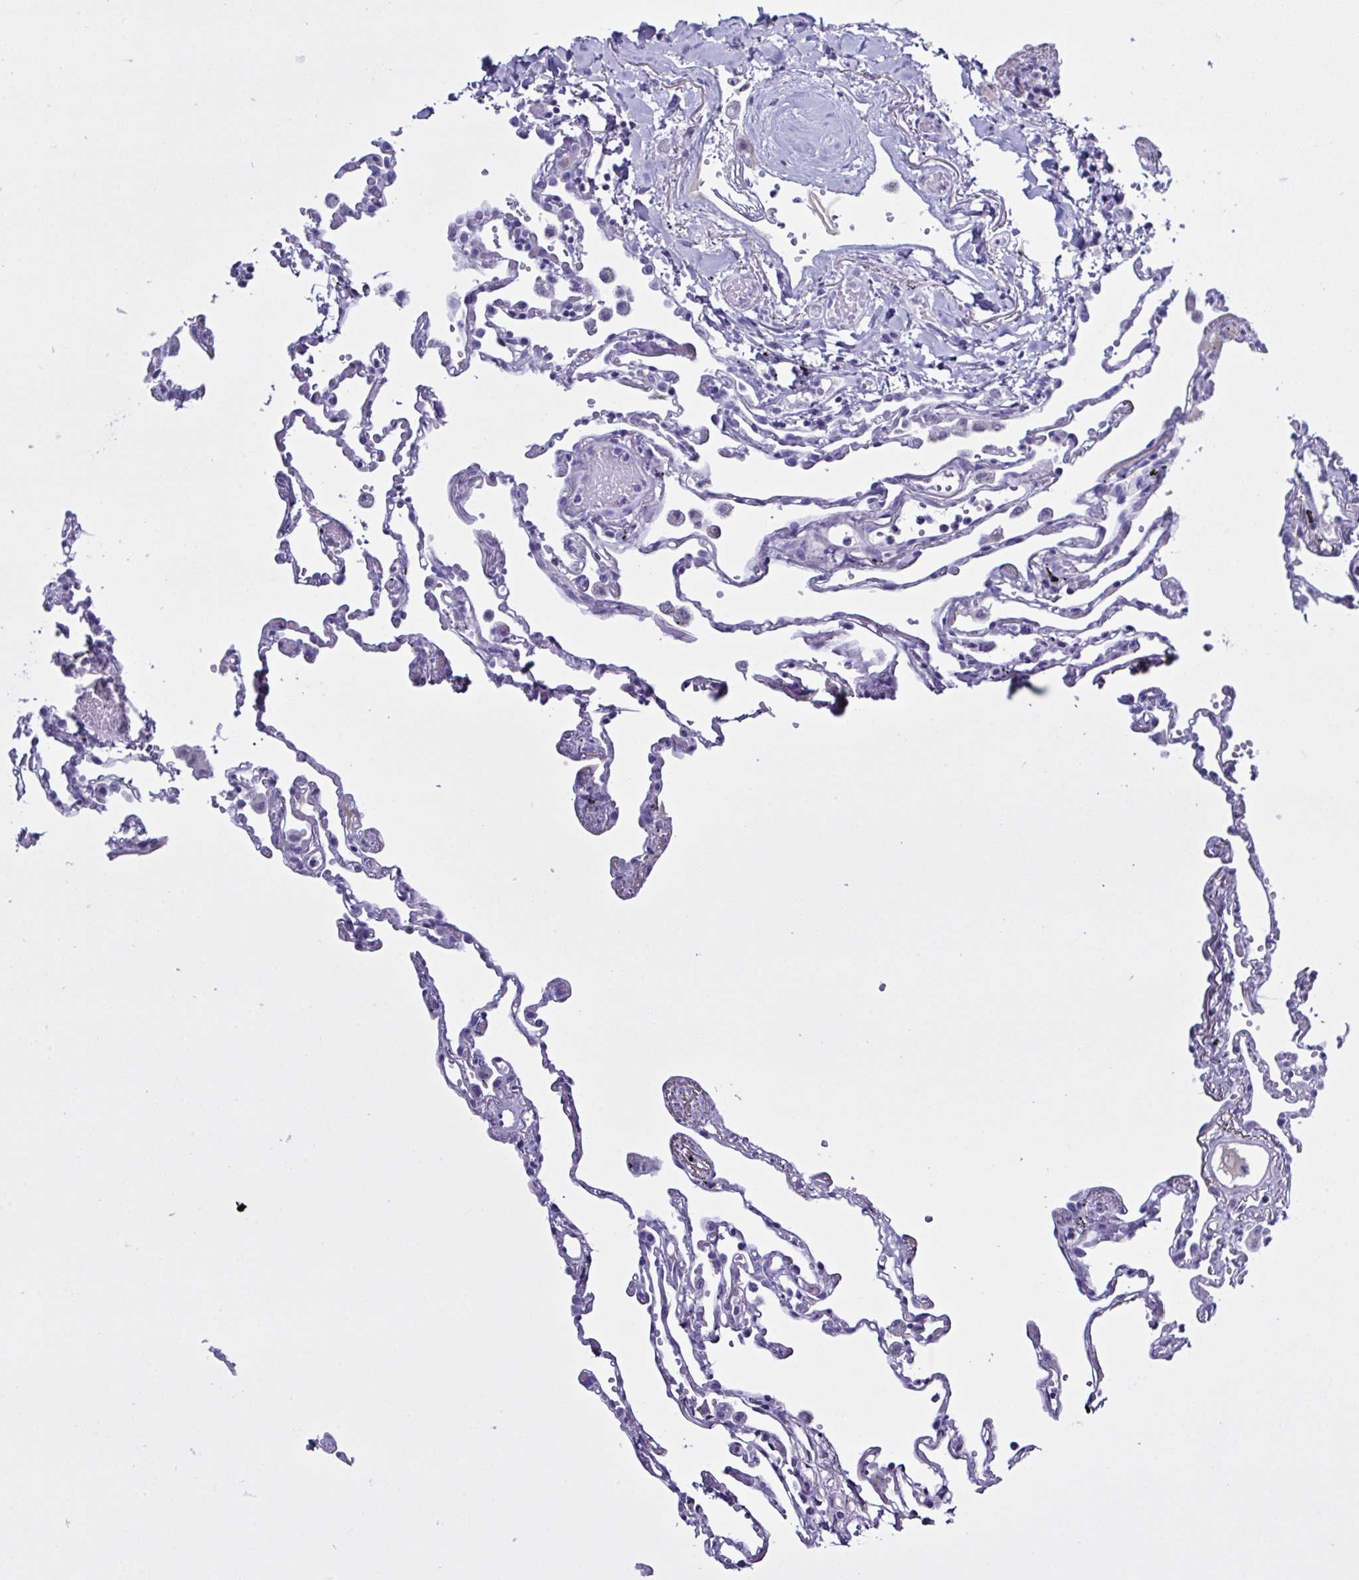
{"staining": {"intensity": "negative", "quantity": "none", "location": "none"}, "tissue": "lung", "cell_type": "Alveolar cells", "image_type": "normal", "snomed": [{"axis": "morphology", "description": "Normal tissue, NOS"}, {"axis": "topography", "description": "Lung"}], "caption": "IHC photomicrograph of benign lung: lung stained with DAB exhibits no significant protein positivity in alveolar cells. (DAB (3,3'-diaminobenzidine) immunohistochemistry visualized using brightfield microscopy, high magnification).", "gene": "USP35", "patient": {"sex": "female", "age": 67}}